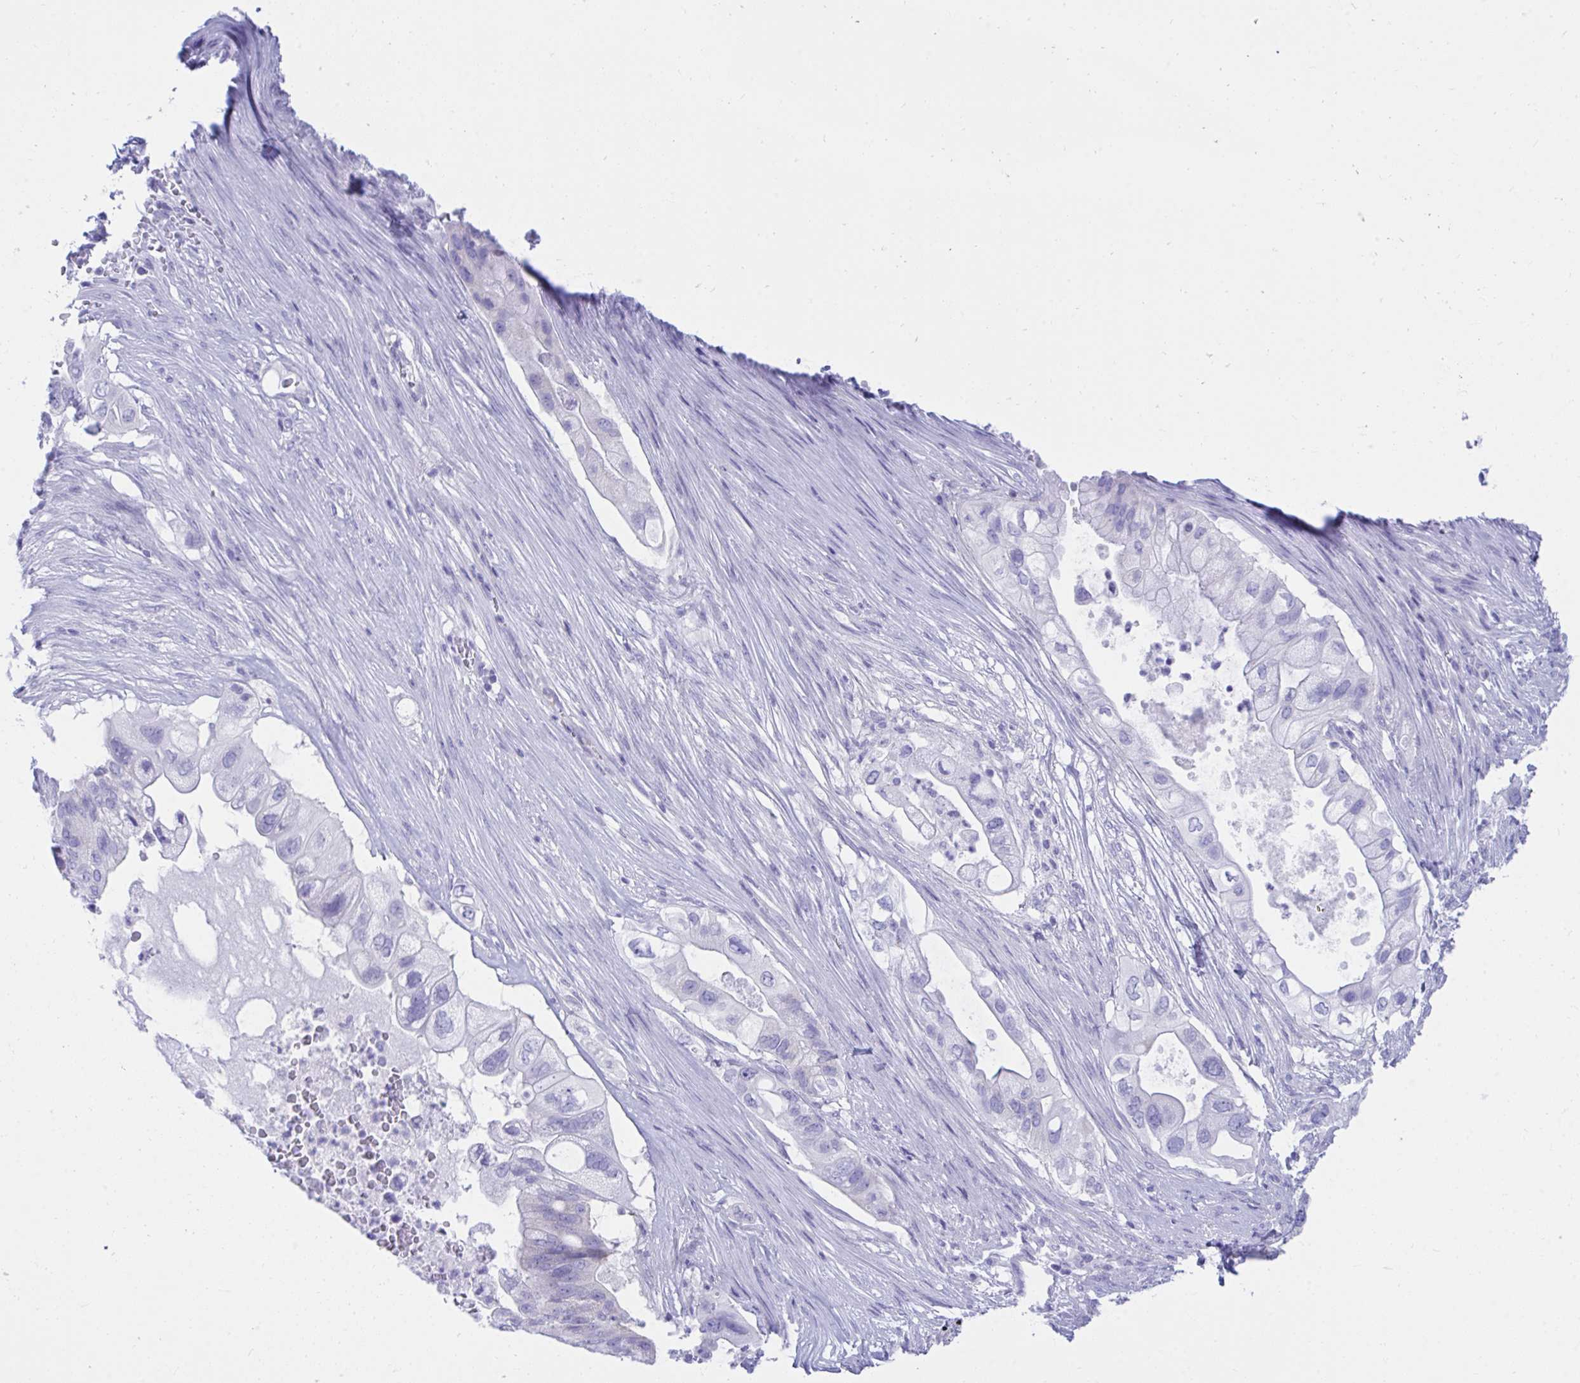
{"staining": {"intensity": "negative", "quantity": "none", "location": "none"}, "tissue": "pancreatic cancer", "cell_type": "Tumor cells", "image_type": "cancer", "snomed": [{"axis": "morphology", "description": "Adenocarcinoma, NOS"}, {"axis": "topography", "description": "Pancreas"}], "caption": "Immunohistochemistry (IHC) histopathology image of neoplastic tissue: pancreatic cancer (adenocarcinoma) stained with DAB (3,3'-diaminobenzidine) displays no significant protein expression in tumor cells. (Stains: DAB (3,3'-diaminobenzidine) IHC with hematoxylin counter stain, Microscopy: brightfield microscopy at high magnification).", "gene": "SHISA8", "patient": {"sex": "female", "age": 72}}